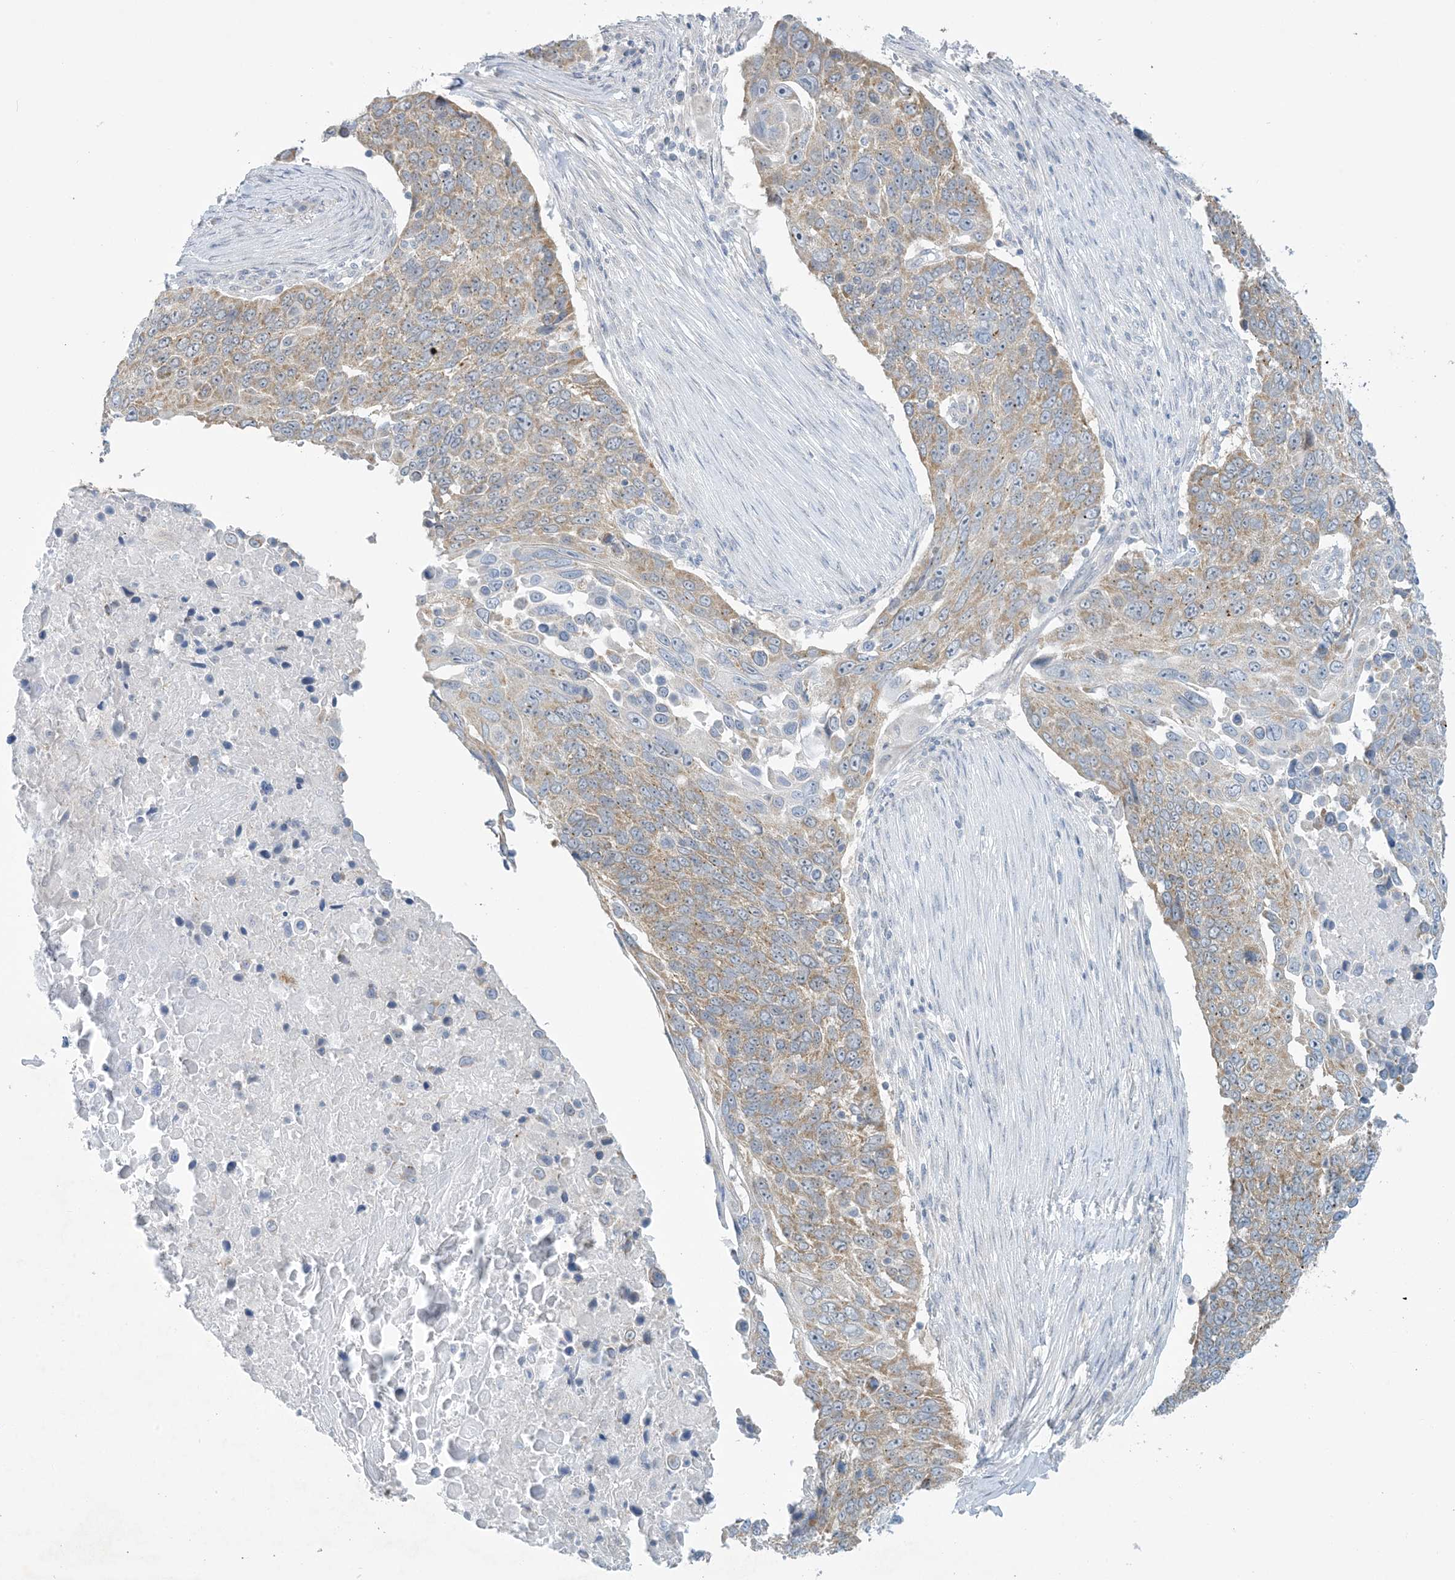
{"staining": {"intensity": "moderate", "quantity": "25%-75%", "location": "cytoplasmic/membranous"}, "tissue": "lung cancer", "cell_type": "Tumor cells", "image_type": "cancer", "snomed": [{"axis": "morphology", "description": "Squamous cell carcinoma, NOS"}, {"axis": "topography", "description": "Lung"}], "caption": "A medium amount of moderate cytoplasmic/membranous positivity is seen in about 25%-75% of tumor cells in squamous cell carcinoma (lung) tissue.", "gene": "MRPS18A", "patient": {"sex": "male", "age": 66}}